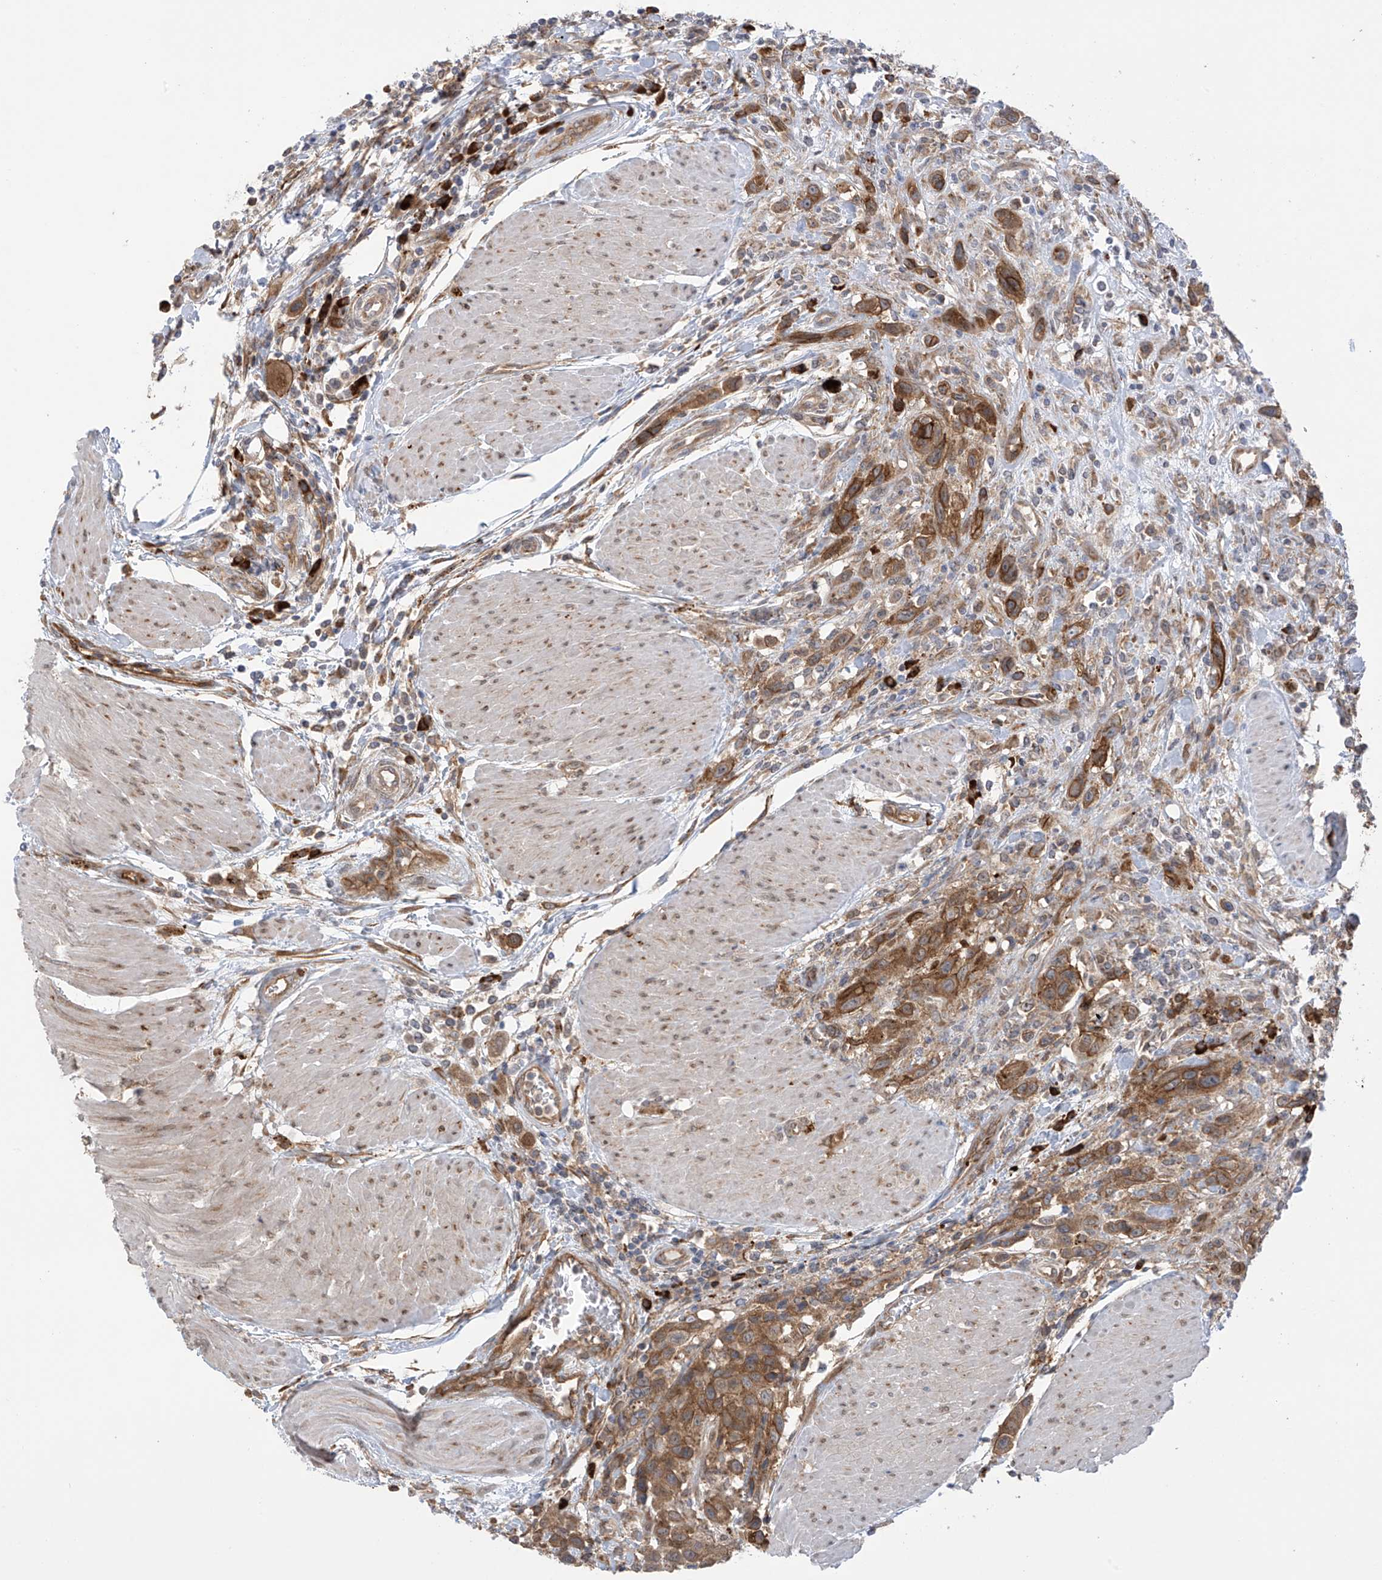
{"staining": {"intensity": "strong", "quantity": "25%-75%", "location": "cytoplasmic/membranous"}, "tissue": "urothelial cancer", "cell_type": "Tumor cells", "image_type": "cancer", "snomed": [{"axis": "morphology", "description": "Urothelial carcinoma, High grade"}, {"axis": "topography", "description": "Urinary bladder"}], "caption": "The micrograph exhibits a brown stain indicating the presence of a protein in the cytoplasmic/membranous of tumor cells in urothelial carcinoma (high-grade).", "gene": "KIAA1522", "patient": {"sex": "male", "age": 50}}